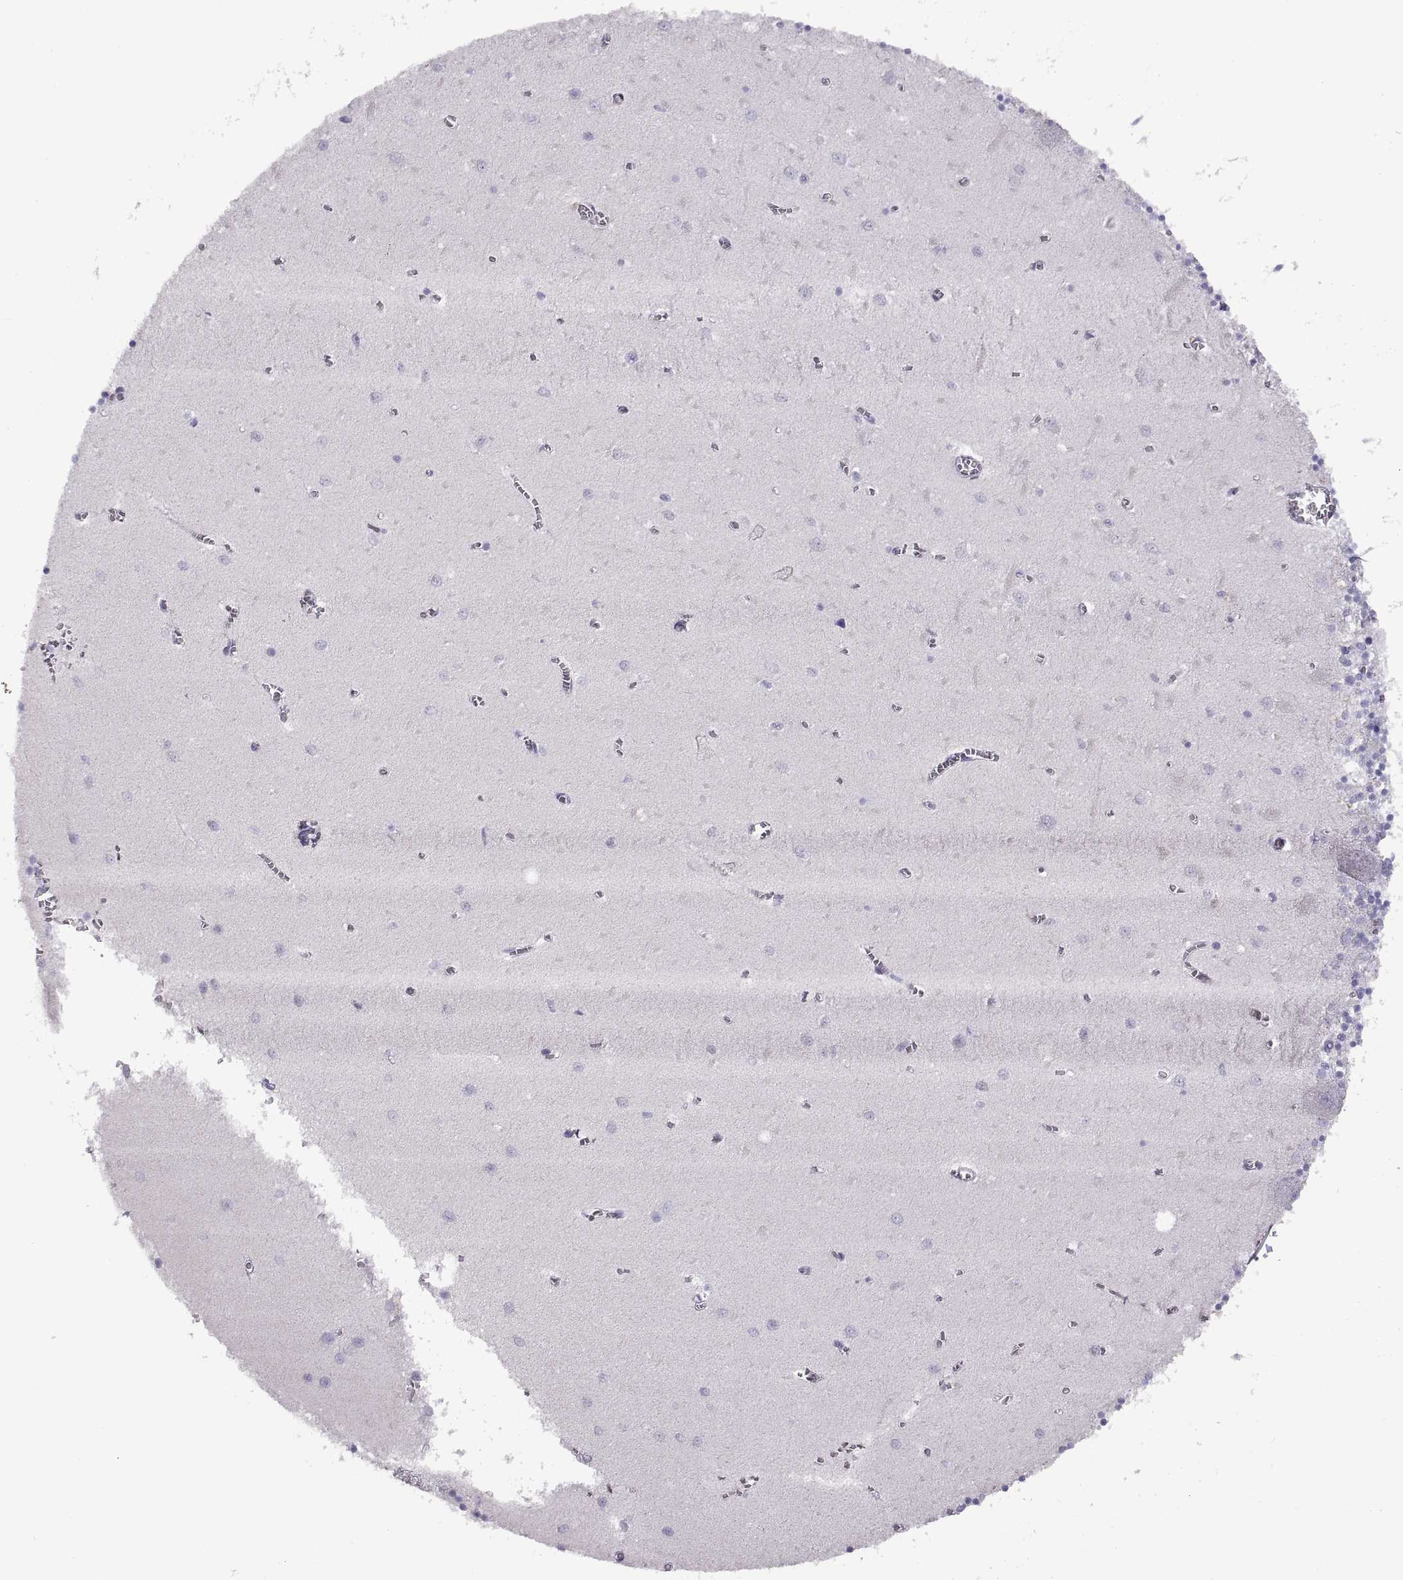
{"staining": {"intensity": "negative", "quantity": "none", "location": "none"}, "tissue": "cerebellum", "cell_type": "Cells in granular layer", "image_type": "normal", "snomed": [{"axis": "morphology", "description": "Normal tissue, NOS"}, {"axis": "topography", "description": "Cerebellum"}], "caption": "High power microscopy image of an IHC micrograph of normal cerebellum, revealing no significant positivity in cells in granular layer.", "gene": "CRYBB3", "patient": {"sex": "female", "age": 64}}